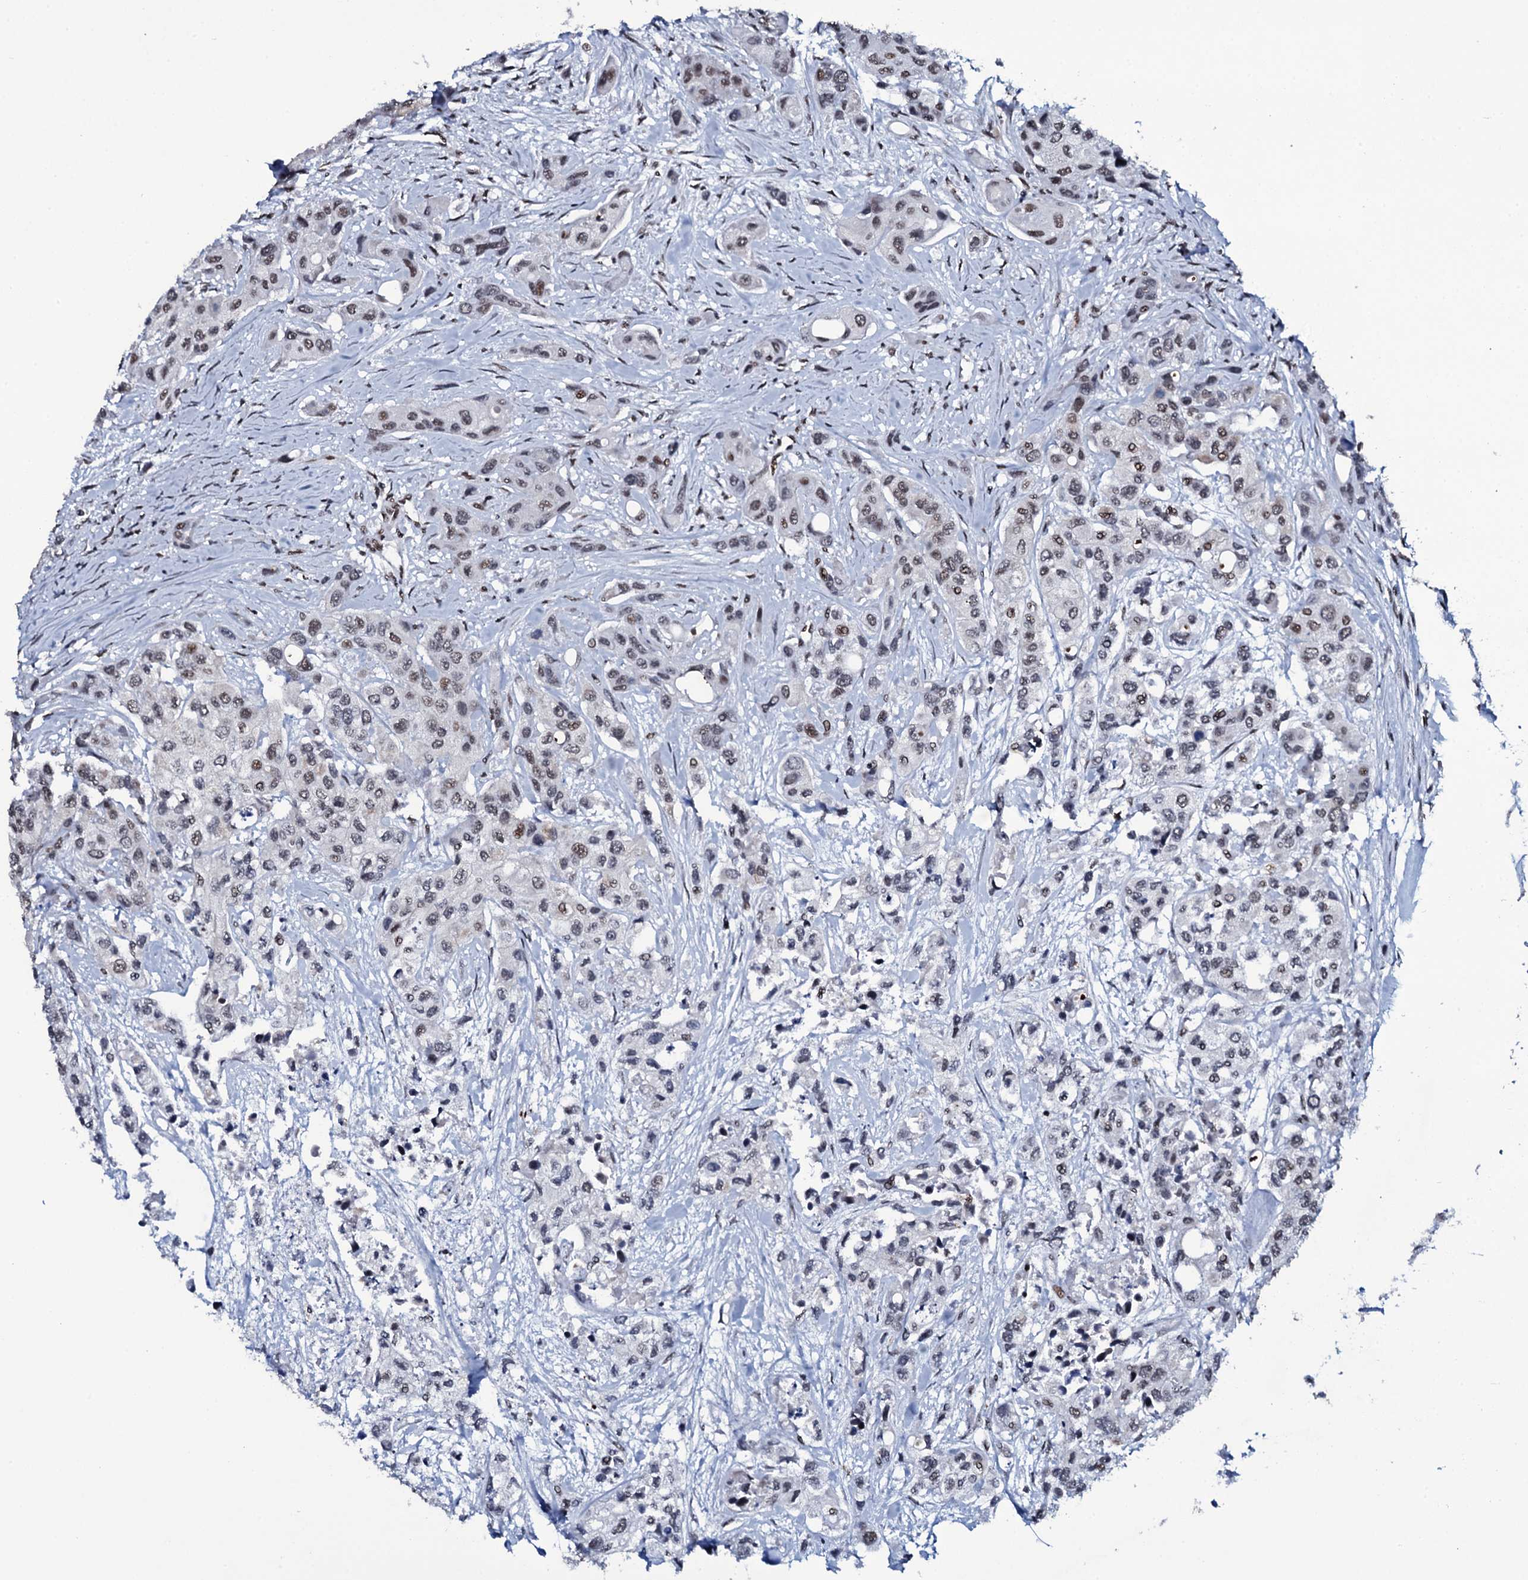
{"staining": {"intensity": "moderate", "quantity": "<25%", "location": "nuclear"}, "tissue": "urothelial cancer", "cell_type": "Tumor cells", "image_type": "cancer", "snomed": [{"axis": "morphology", "description": "Normal tissue, NOS"}, {"axis": "morphology", "description": "Urothelial carcinoma, High grade"}, {"axis": "topography", "description": "Vascular tissue"}, {"axis": "topography", "description": "Urinary bladder"}], "caption": "Urothelial cancer was stained to show a protein in brown. There is low levels of moderate nuclear staining in approximately <25% of tumor cells.", "gene": "ZMIZ2", "patient": {"sex": "female", "age": 56}}